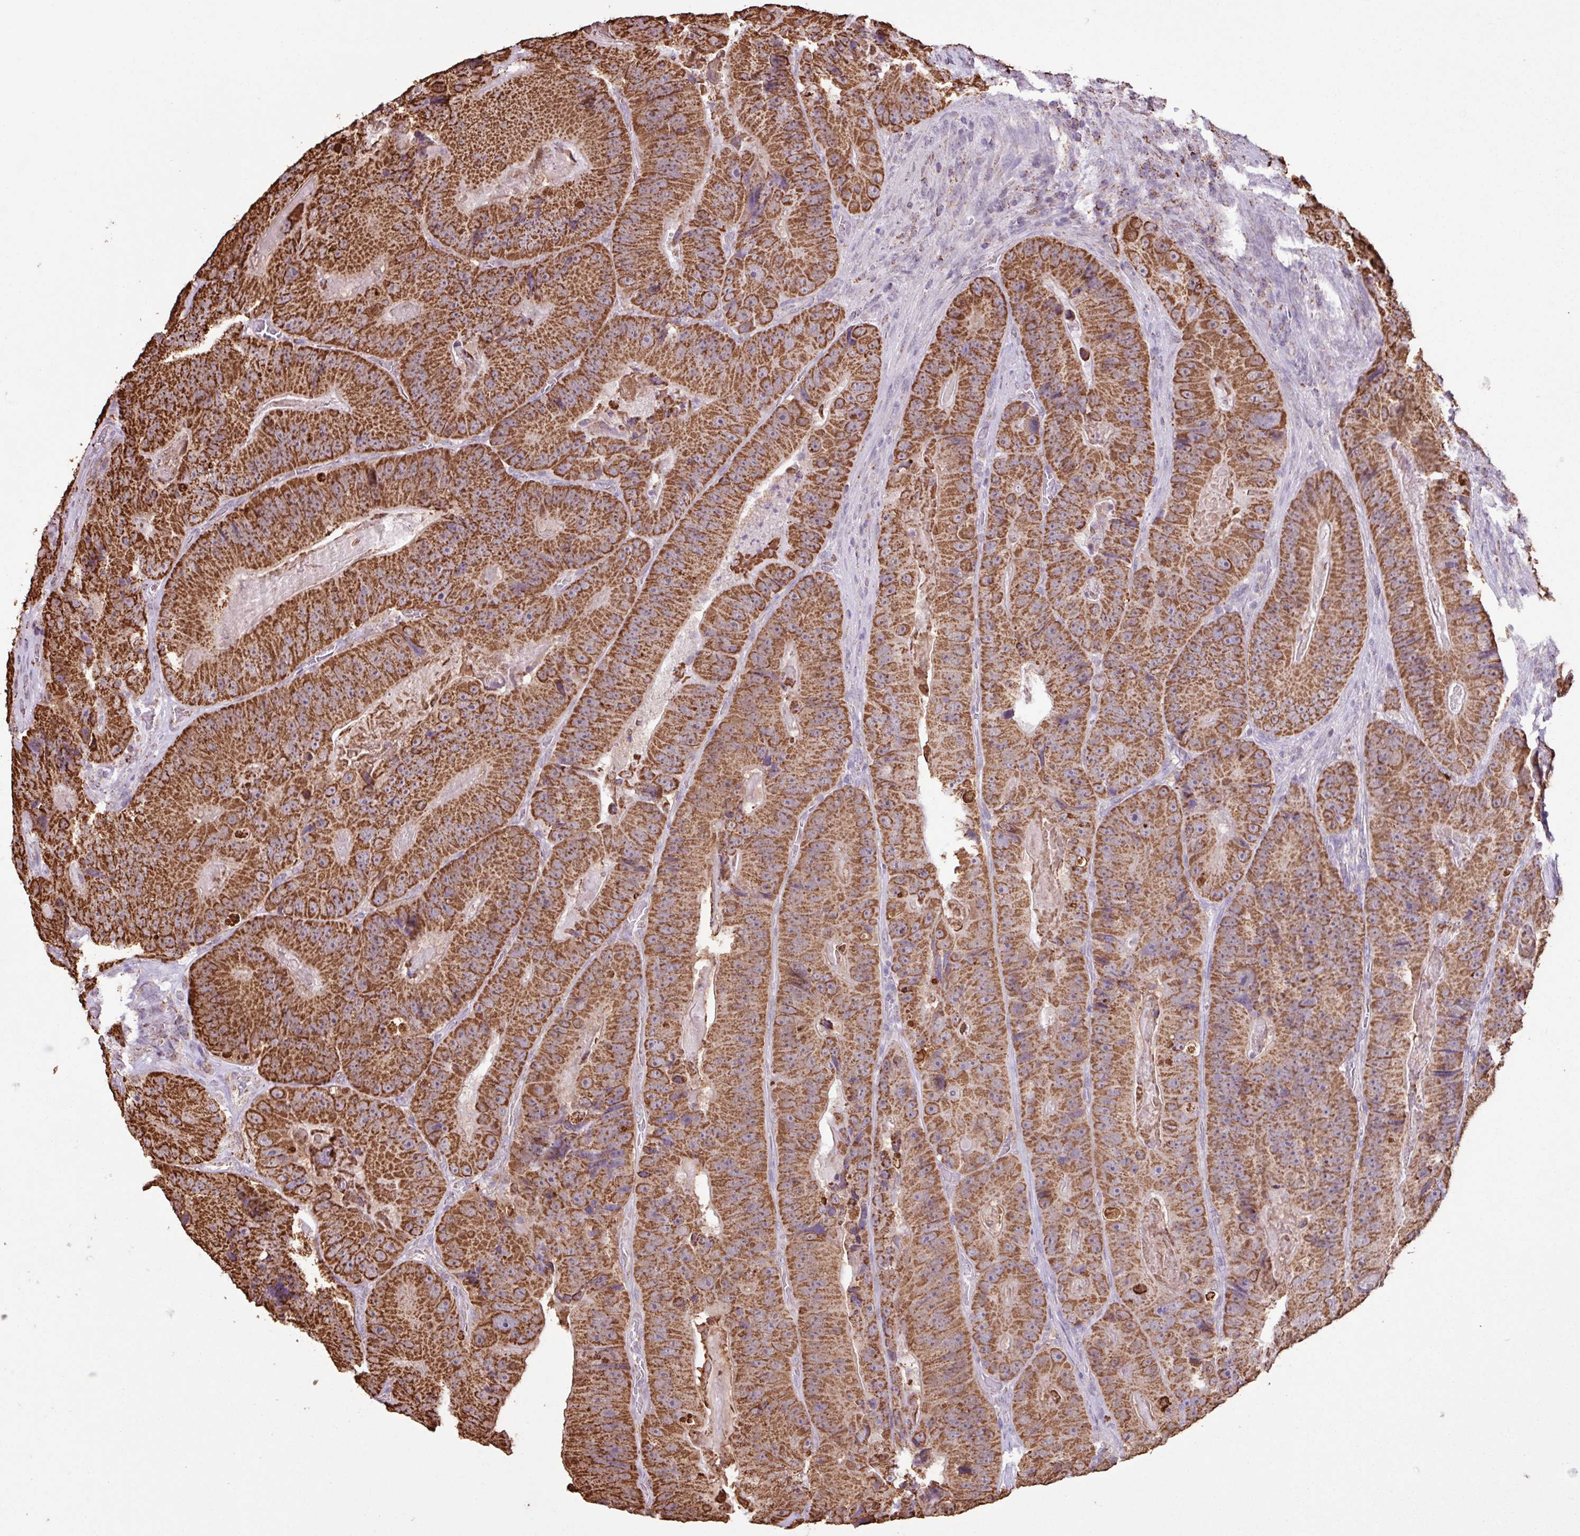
{"staining": {"intensity": "strong", "quantity": ">75%", "location": "cytoplasmic/membranous"}, "tissue": "colorectal cancer", "cell_type": "Tumor cells", "image_type": "cancer", "snomed": [{"axis": "morphology", "description": "Adenocarcinoma, NOS"}, {"axis": "topography", "description": "Colon"}], "caption": "An image of colorectal cancer stained for a protein demonstrates strong cytoplasmic/membranous brown staining in tumor cells.", "gene": "ALG8", "patient": {"sex": "female", "age": 86}}